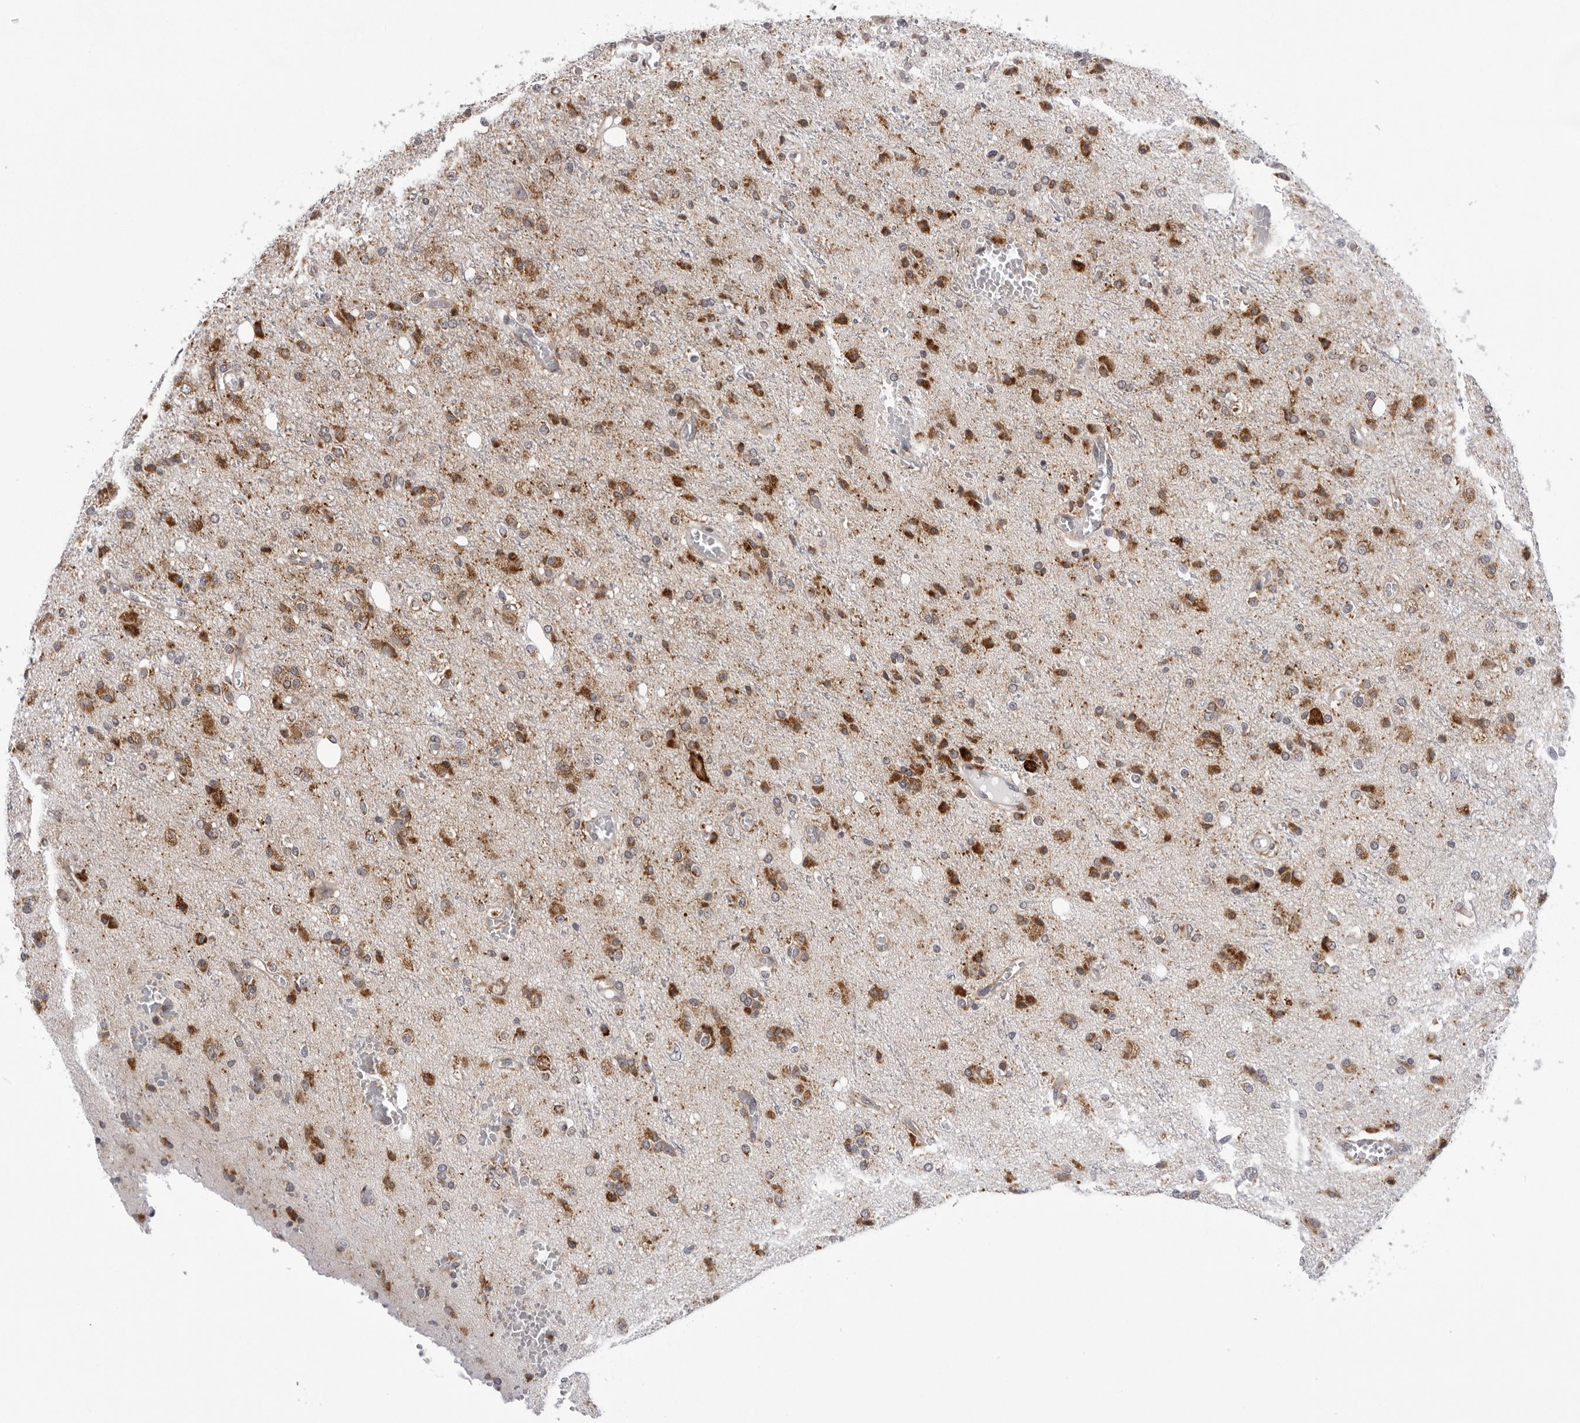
{"staining": {"intensity": "moderate", "quantity": "25%-75%", "location": "cytoplasmic/membranous"}, "tissue": "glioma", "cell_type": "Tumor cells", "image_type": "cancer", "snomed": [{"axis": "morphology", "description": "Glioma, malignant, High grade"}, {"axis": "topography", "description": "Brain"}], "caption": "Glioma stained for a protein reveals moderate cytoplasmic/membranous positivity in tumor cells.", "gene": "CPT2", "patient": {"sex": "male", "age": 47}}